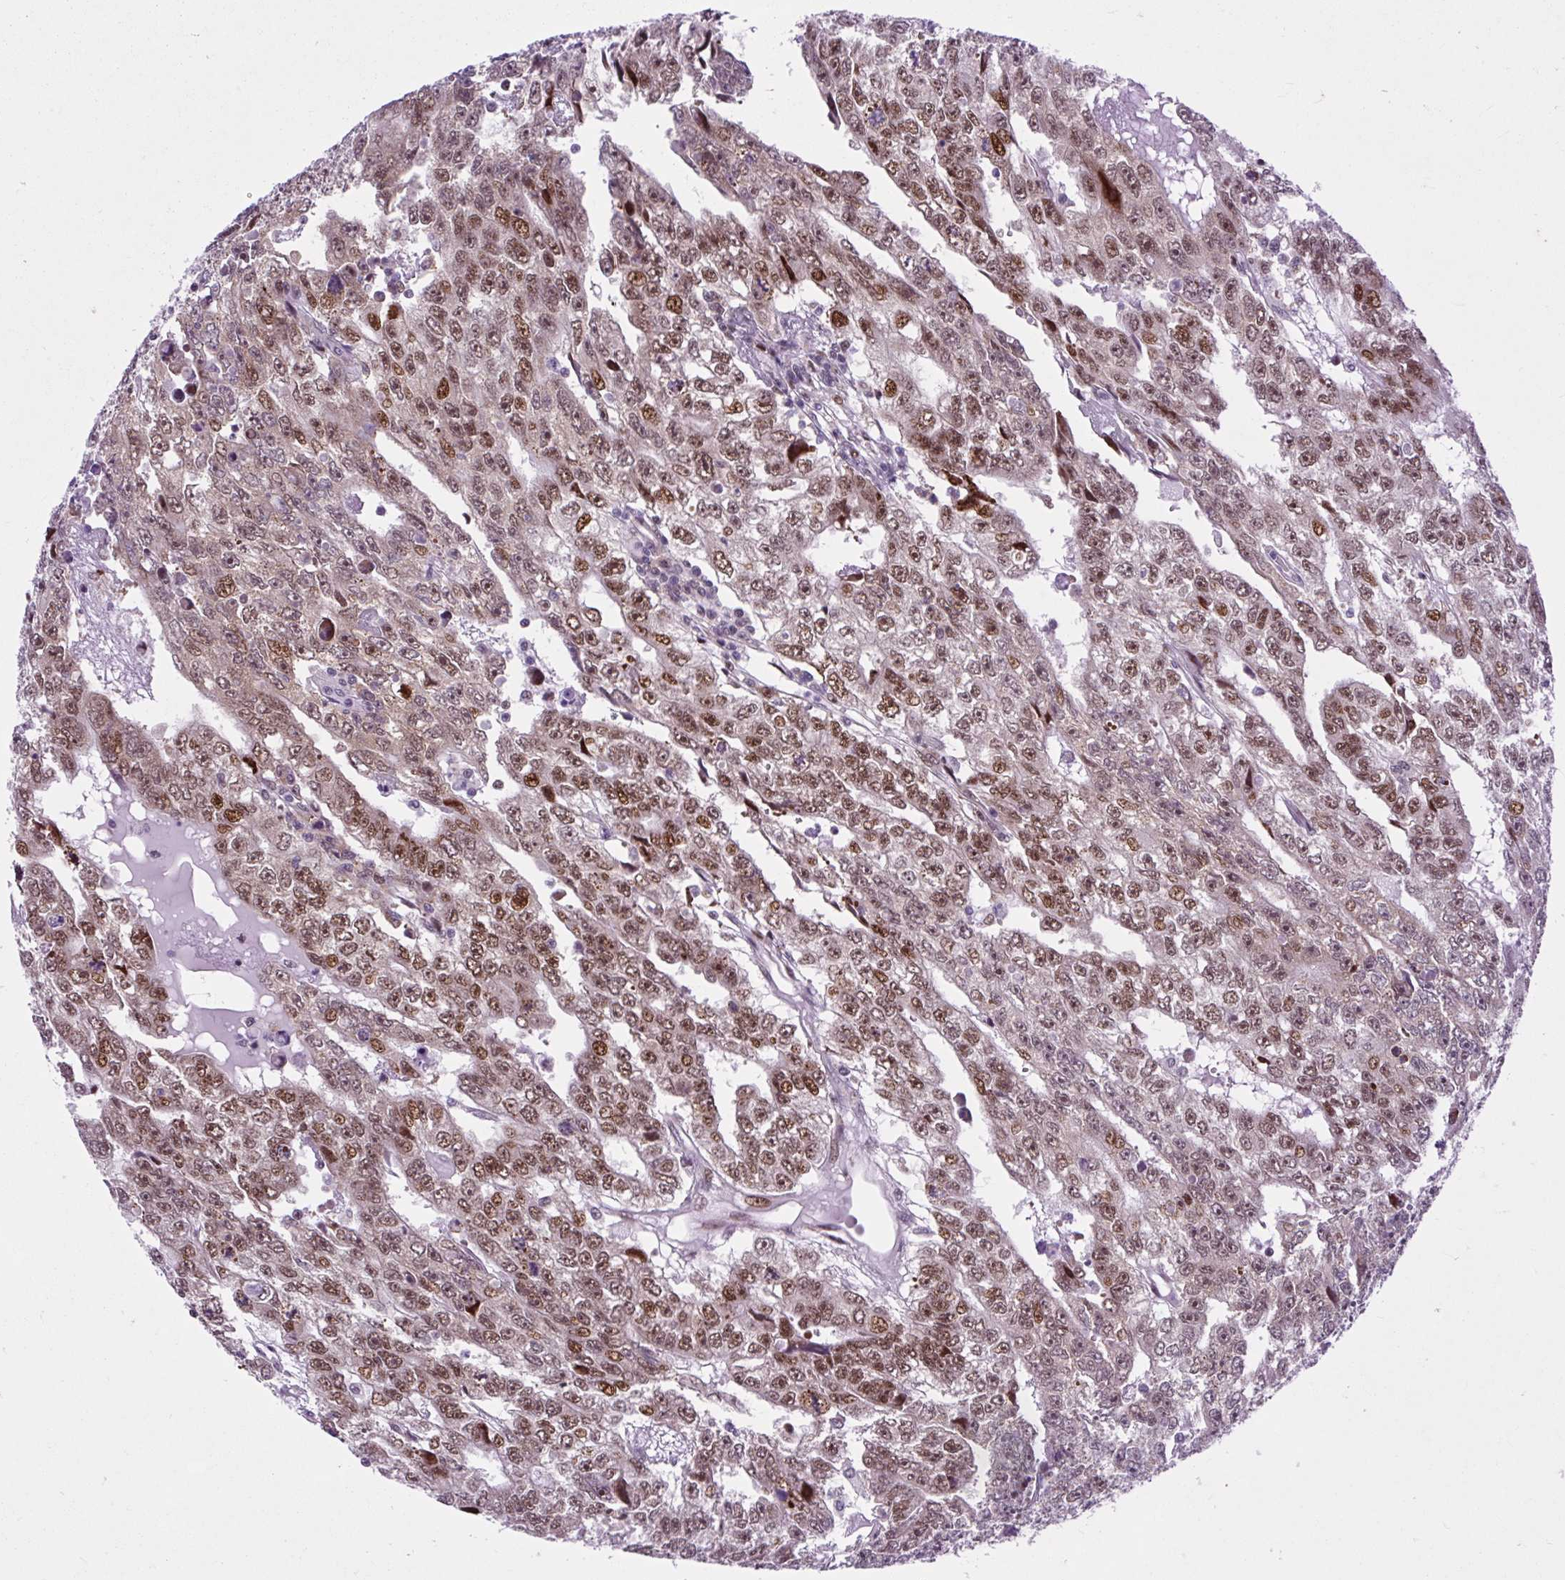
{"staining": {"intensity": "moderate", "quantity": ">75%", "location": "nuclear"}, "tissue": "testis cancer", "cell_type": "Tumor cells", "image_type": "cancer", "snomed": [{"axis": "morphology", "description": "Carcinoma, Embryonal, NOS"}, {"axis": "topography", "description": "Testis"}], "caption": "Immunohistochemical staining of human testis cancer (embryonal carcinoma) shows medium levels of moderate nuclear expression in approximately >75% of tumor cells.", "gene": "CLK2", "patient": {"sex": "male", "age": 20}}